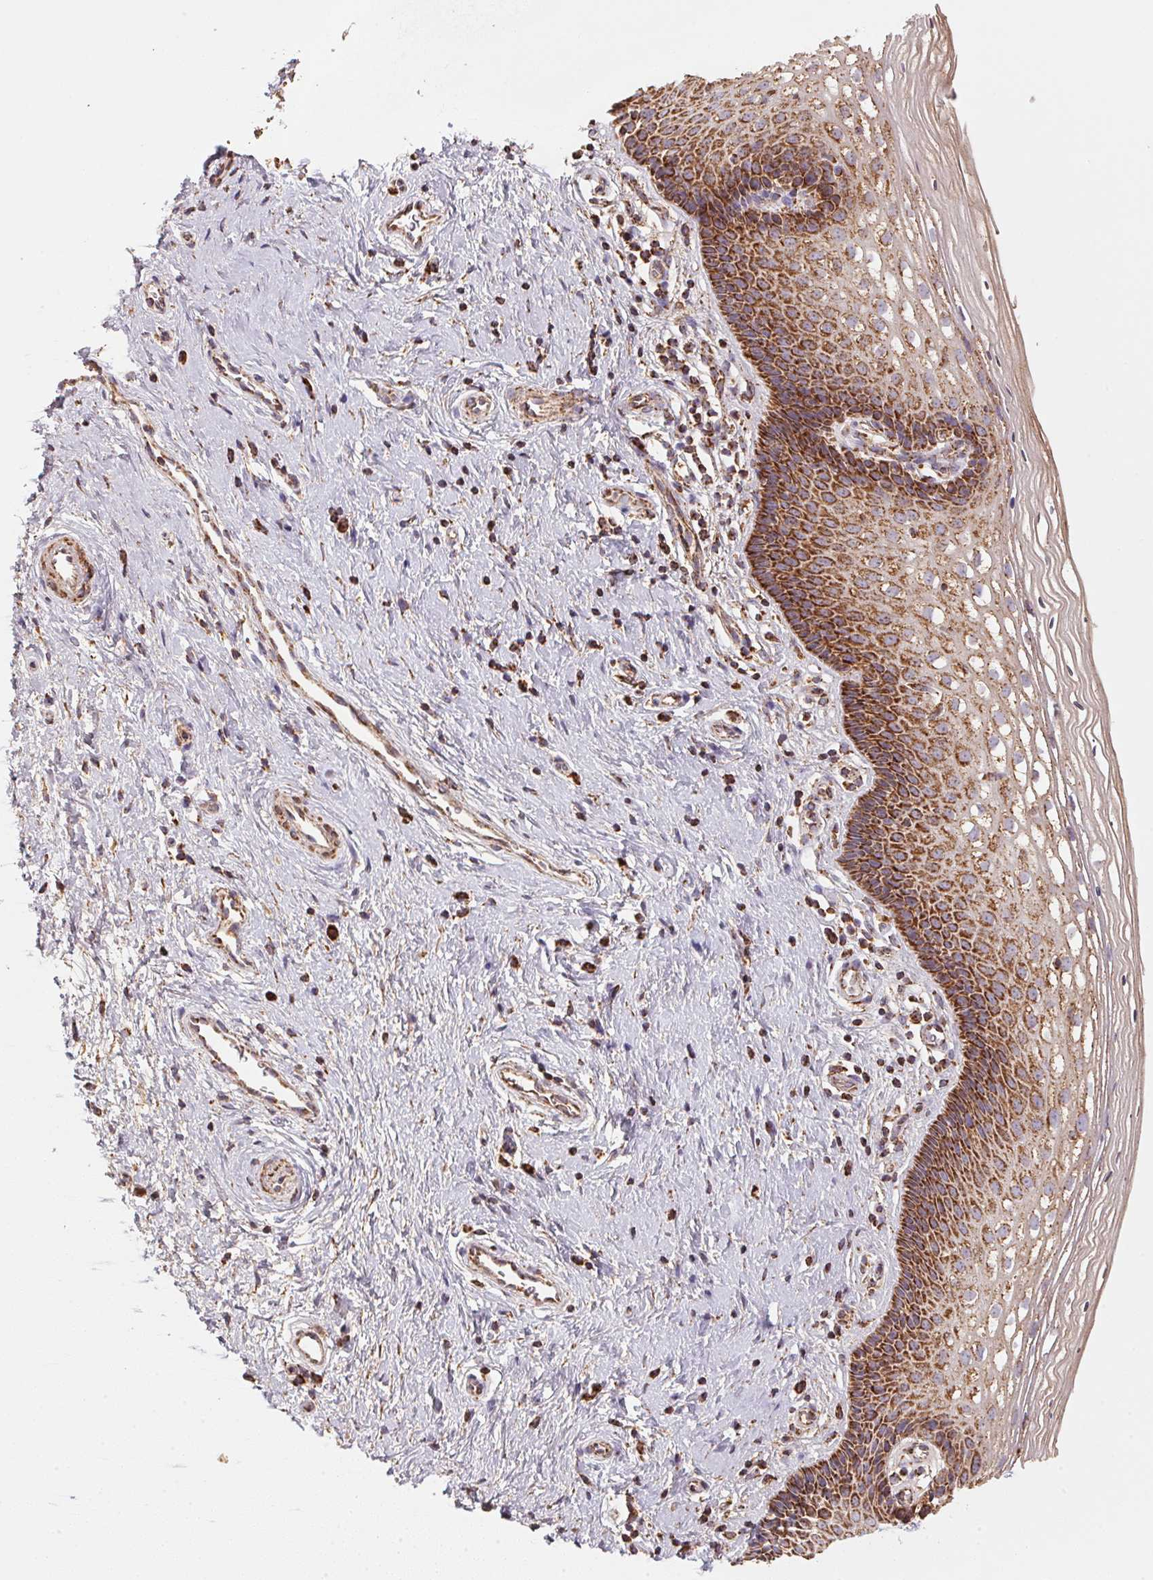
{"staining": {"intensity": "strong", "quantity": ">75%", "location": "cytoplasmic/membranous"}, "tissue": "cervix", "cell_type": "Glandular cells", "image_type": "normal", "snomed": [{"axis": "morphology", "description": "Normal tissue, NOS"}, {"axis": "topography", "description": "Cervix"}], "caption": "This histopathology image displays unremarkable cervix stained with immunohistochemistry (IHC) to label a protein in brown. The cytoplasmic/membranous of glandular cells show strong positivity for the protein. Nuclei are counter-stained blue.", "gene": "NDUFS2", "patient": {"sex": "female", "age": 34}}